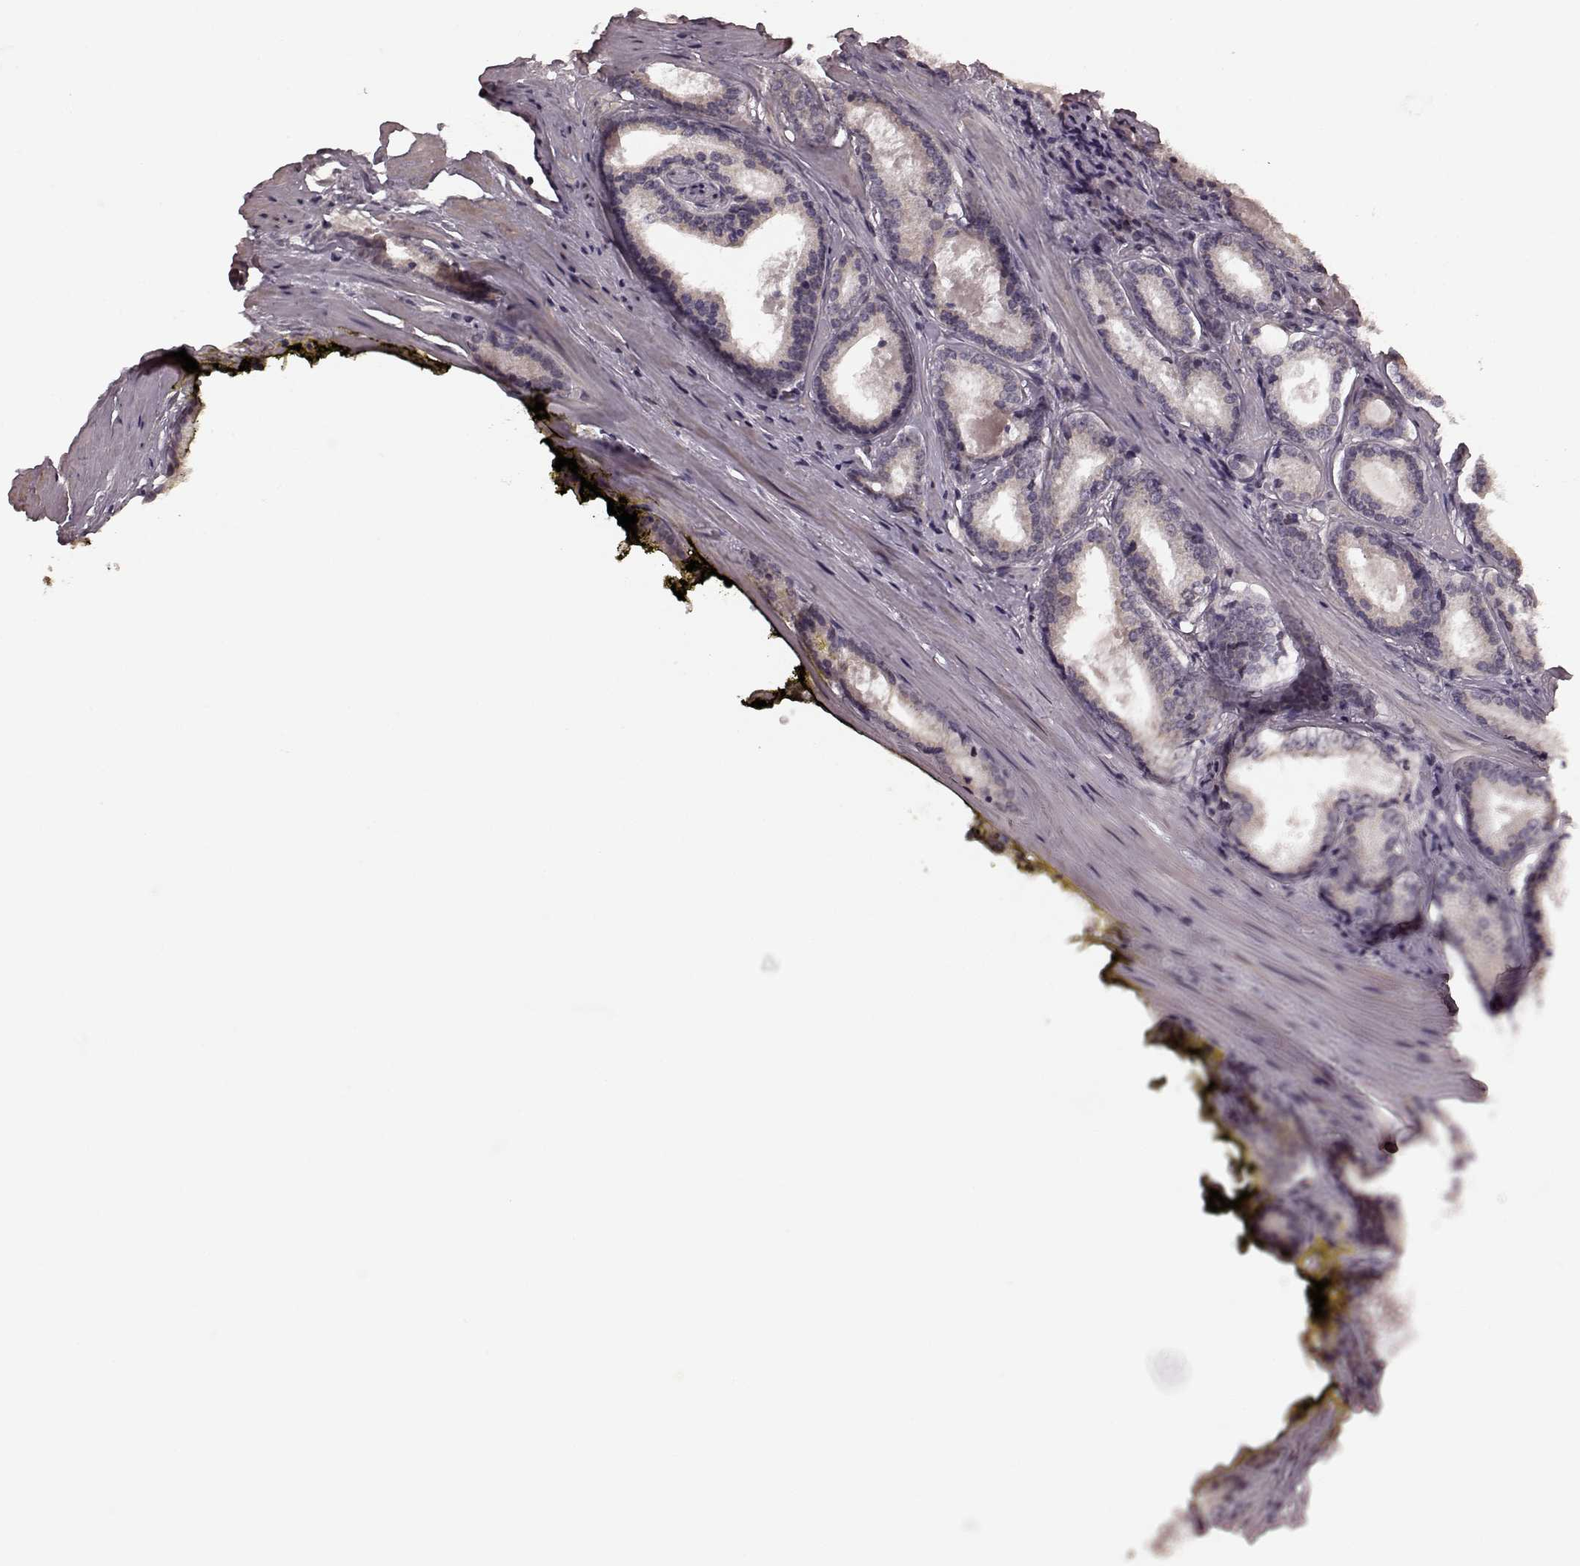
{"staining": {"intensity": "negative", "quantity": "none", "location": "none"}, "tissue": "prostate cancer", "cell_type": "Tumor cells", "image_type": "cancer", "snomed": [{"axis": "morphology", "description": "Adenocarcinoma, Low grade"}, {"axis": "topography", "description": "Prostate"}], "caption": "This is an immunohistochemistry (IHC) photomicrograph of prostate low-grade adenocarcinoma. There is no positivity in tumor cells.", "gene": "PLCB4", "patient": {"sex": "male", "age": 56}}